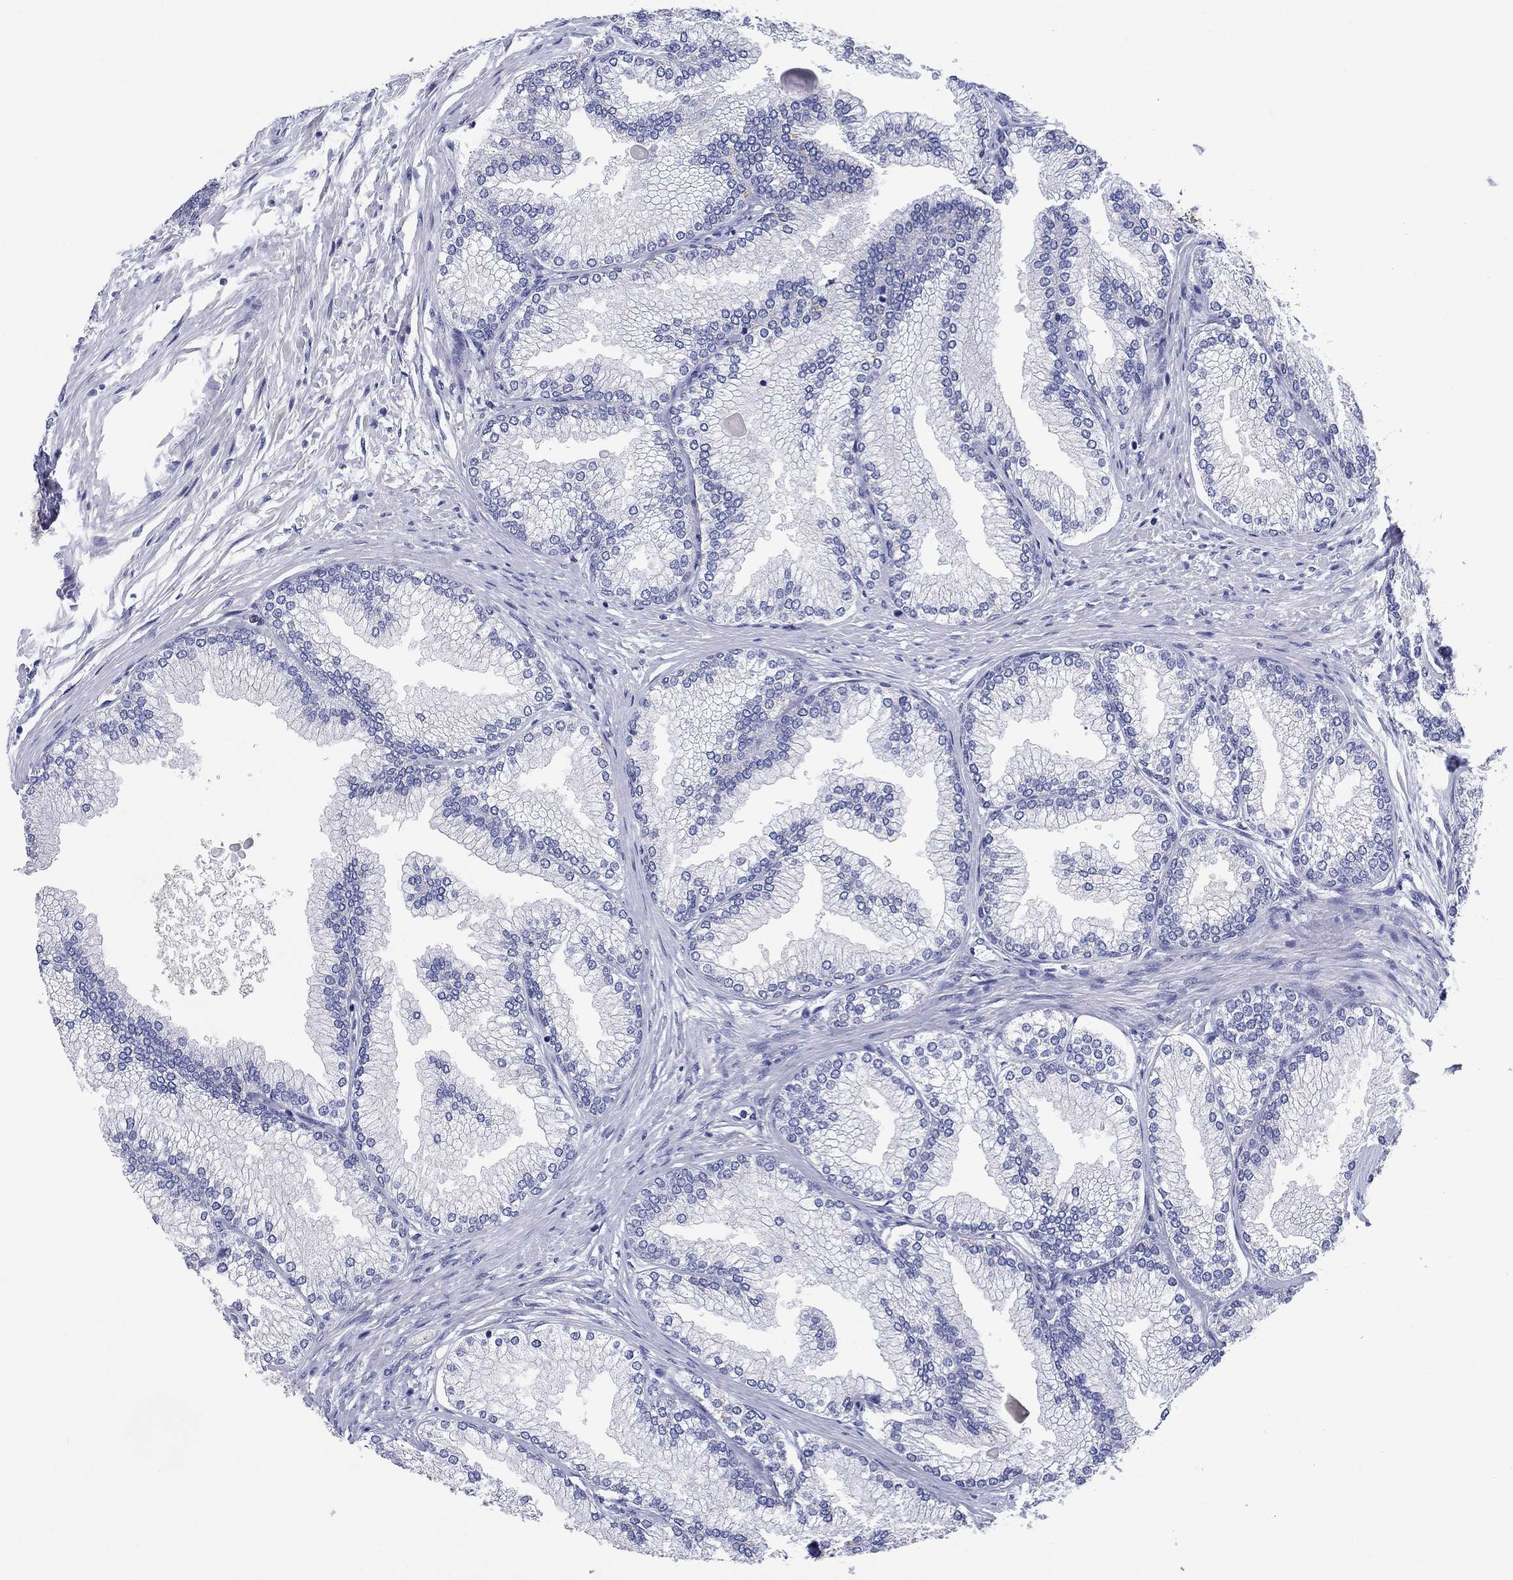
{"staining": {"intensity": "negative", "quantity": "none", "location": "none"}, "tissue": "prostate", "cell_type": "Glandular cells", "image_type": "normal", "snomed": [{"axis": "morphology", "description": "Normal tissue, NOS"}, {"axis": "topography", "description": "Prostate"}], "caption": "Human prostate stained for a protein using IHC displays no expression in glandular cells.", "gene": "HDC", "patient": {"sex": "male", "age": 72}}